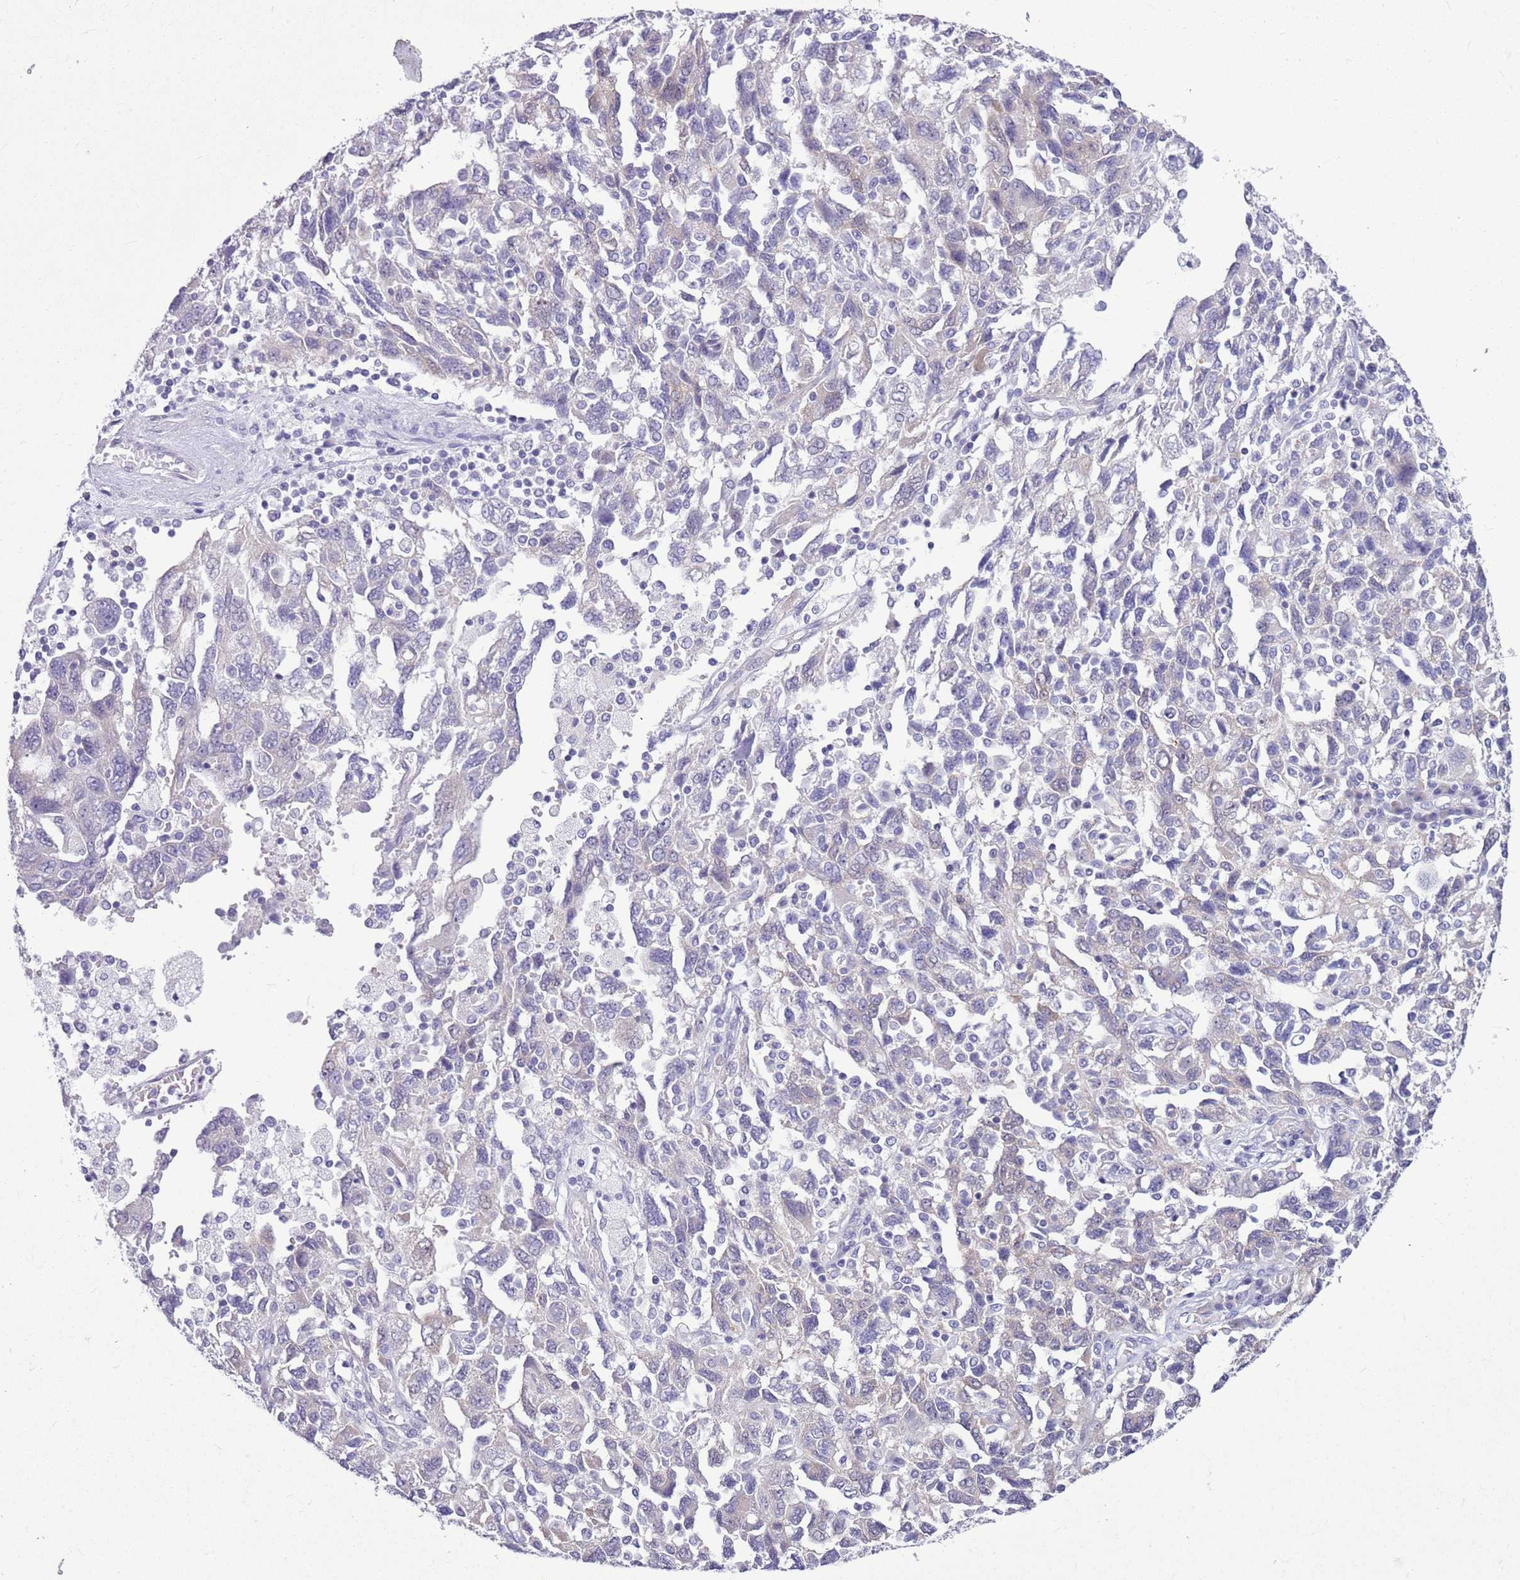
{"staining": {"intensity": "negative", "quantity": "none", "location": "none"}, "tissue": "ovarian cancer", "cell_type": "Tumor cells", "image_type": "cancer", "snomed": [{"axis": "morphology", "description": "Carcinoma, NOS"}, {"axis": "morphology", "description": "Cystadenocarcinoma, serous, NOS"}, {"axis": "topography", "description": "Ovary"}], "caption": "DAB immunohistochemical staining of human ovarian cancer (serous cystadenocarcinoma) exhibits no significant staining in tumor cells.", "gene": "PARP8", "patient": {"sex": "female", "age": 69}}